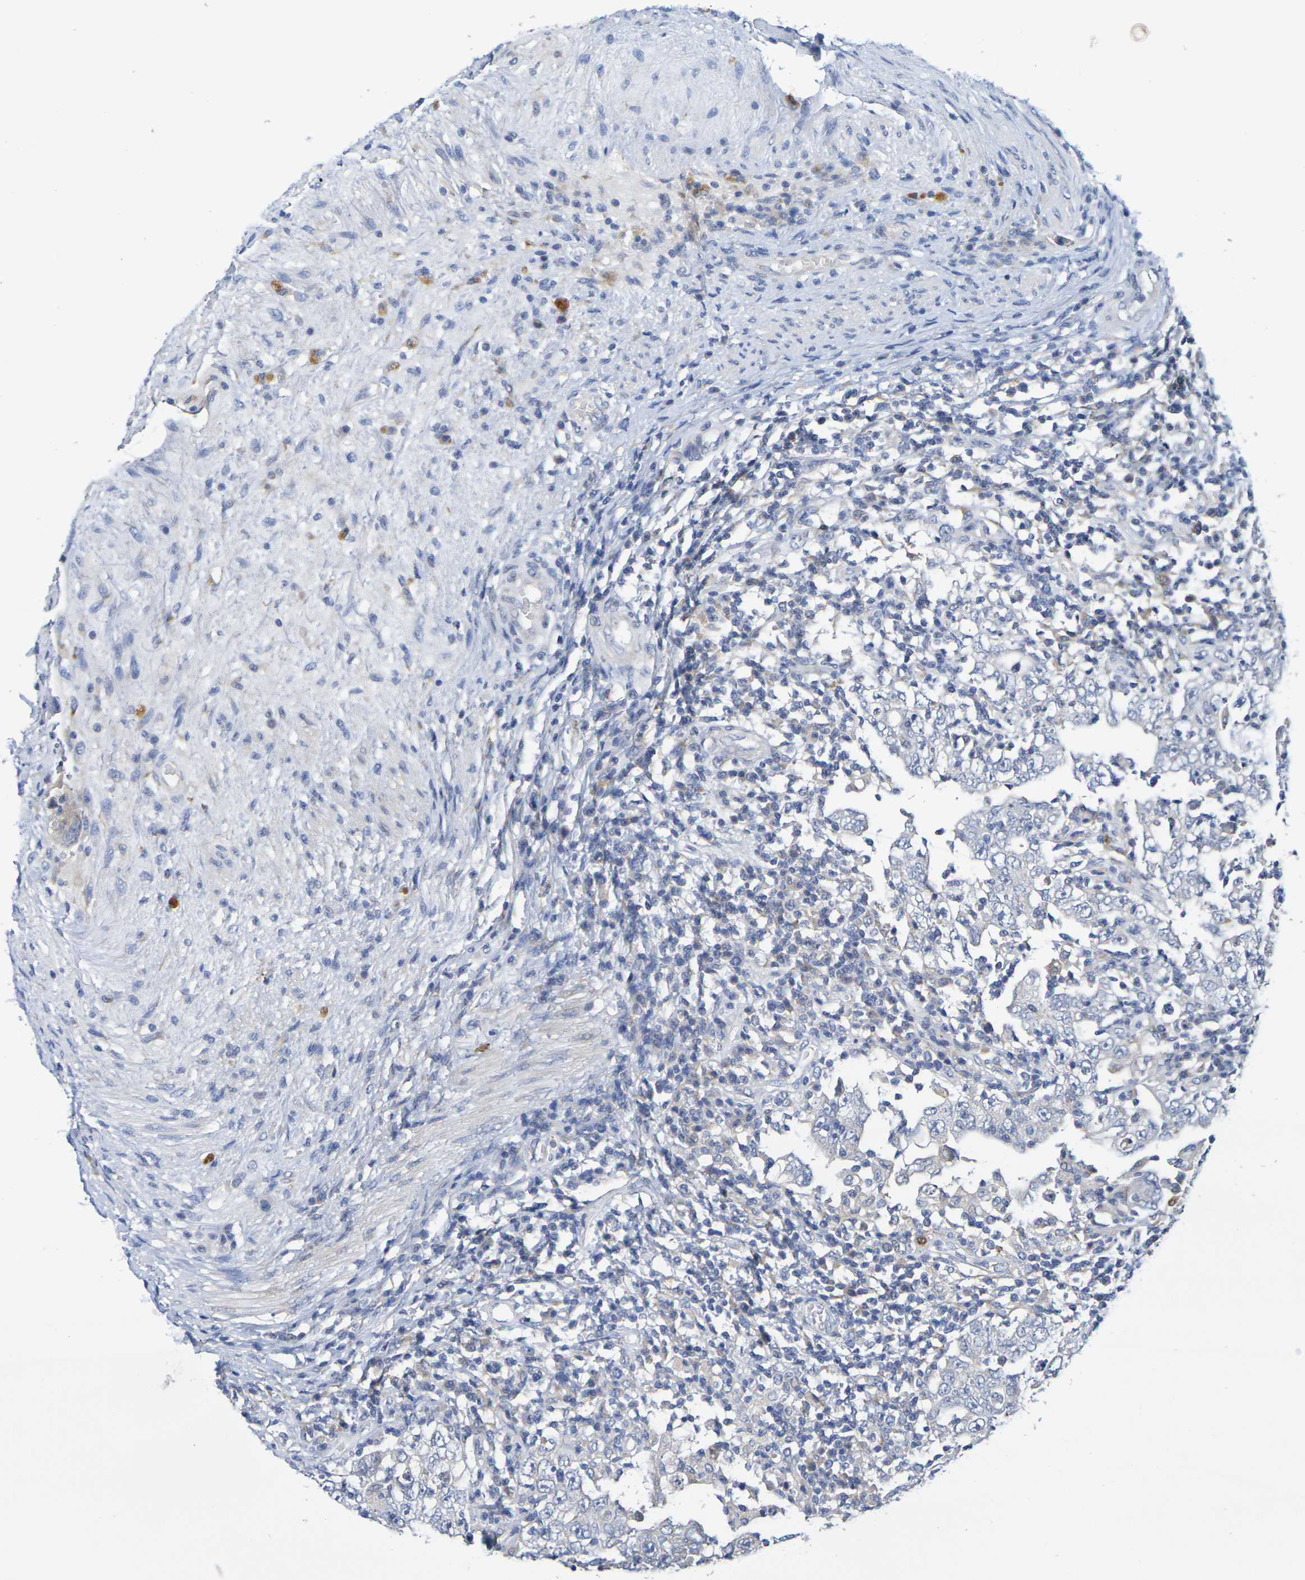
{"staining": {"intensity": "negative", "quantity": "none", "location": "none"}, "tissue": "testis cancer", "cell_type": "Tumor cells", "image_type": "cancer", "snomed": [{"axis": "morphology", "description": "Carcinoma, Embryonal, NOS"}, {"axis": "topography", "description": "Testis"}], "caption": "Photomicrograph shows no protein expression in tumor cells of testis cancer (embryonal carcinoma) tissue. The staining is performed using DAB brown chromogen with nuclei counter-stained in using hematoxylin.", "gene": "SDC4", "patient": {"sex": "male", "age": 26}}